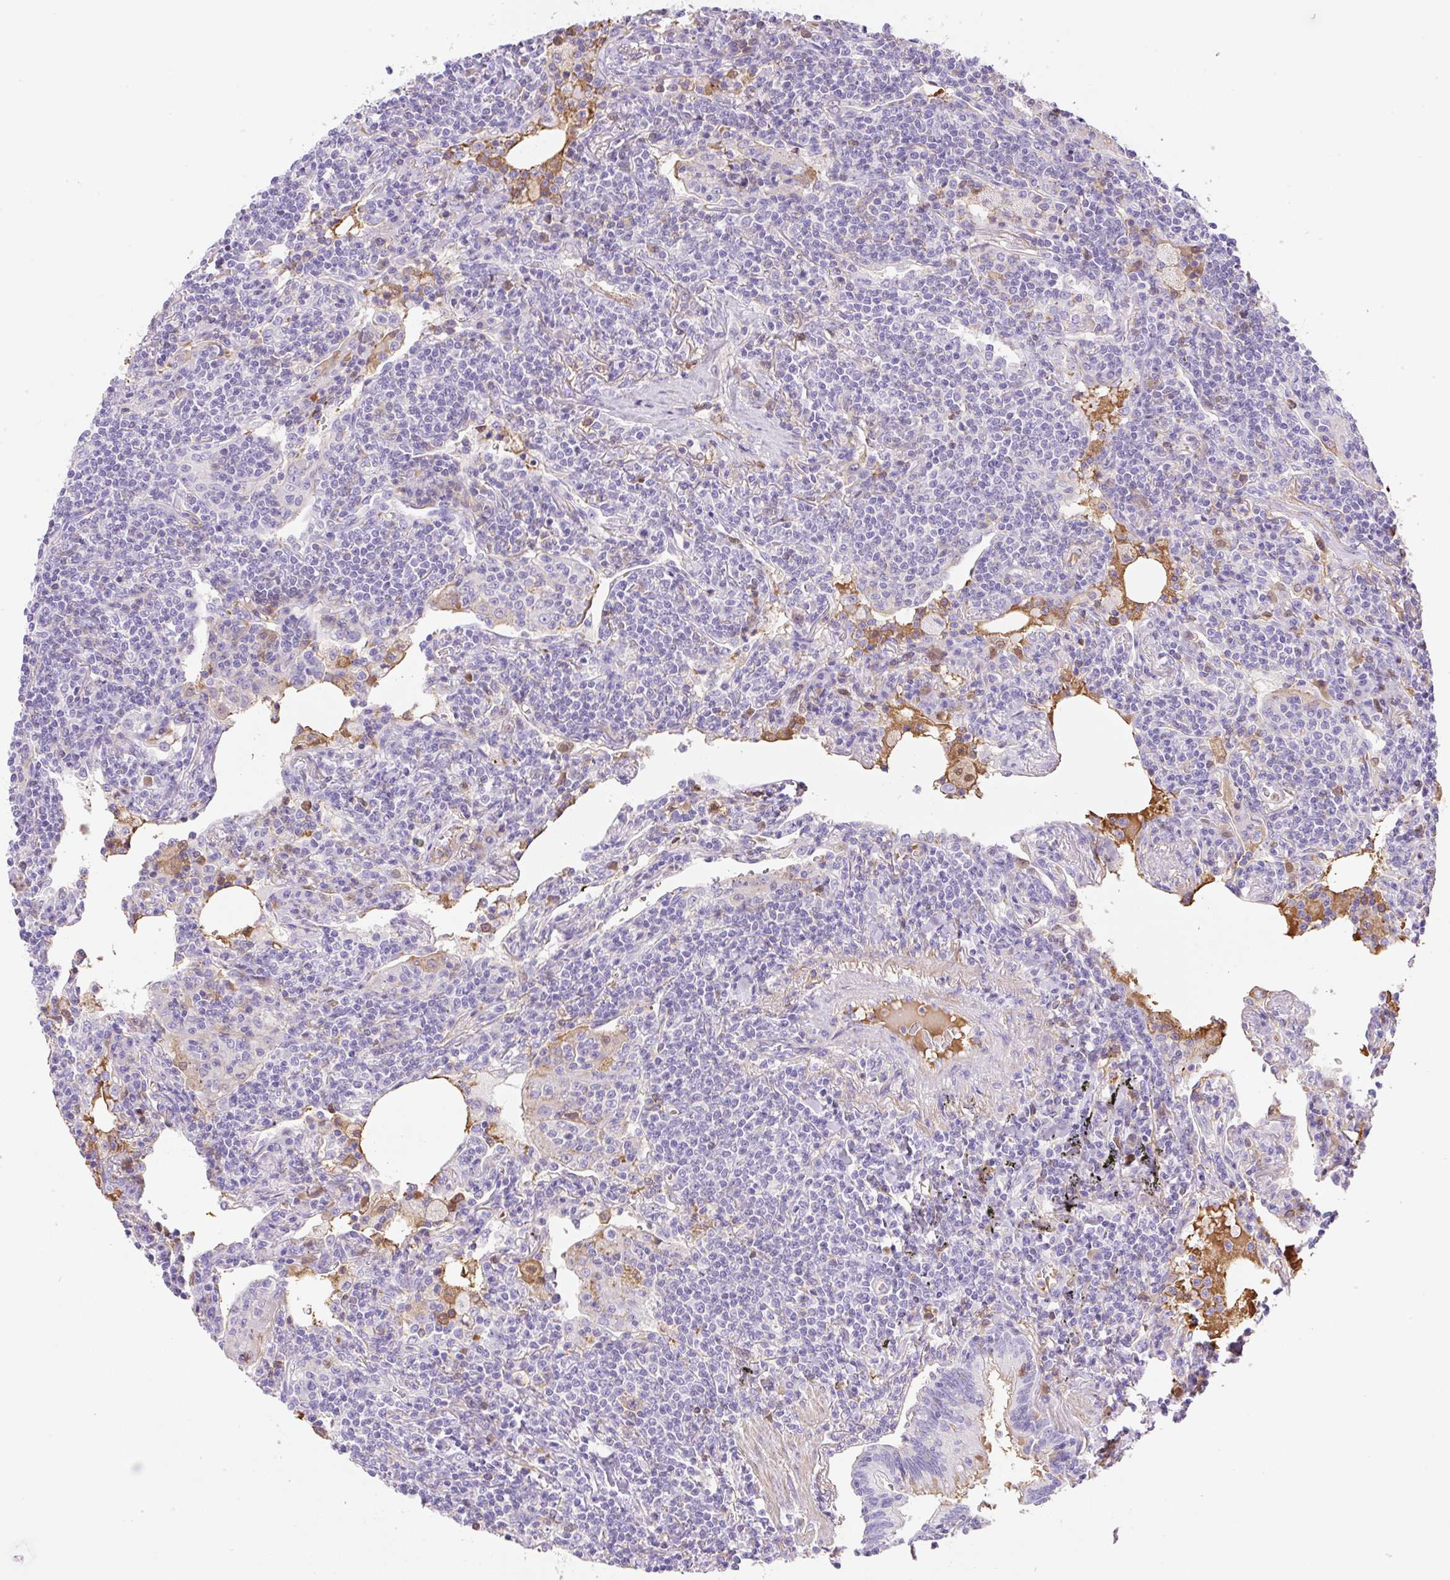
{"staining": {"intensity": "negative", "quantity": "none", "location": "none"}, "tissue": "lymphoma", "cell_type": "Tumor cells", "image_type": "cancer", "snomed": [{"axis": "morphology", "description": "Malignant lymphoma, non-Hodgkin's type, Low grade"}, {"axis": "topography", "description": "Lung"}], "caption": "The IHC histopathology image has no significant staining in tumor cells of lymphoma tissue.", "gene": "TDRD15", "patient": {"sex": "female", "age": 71}}